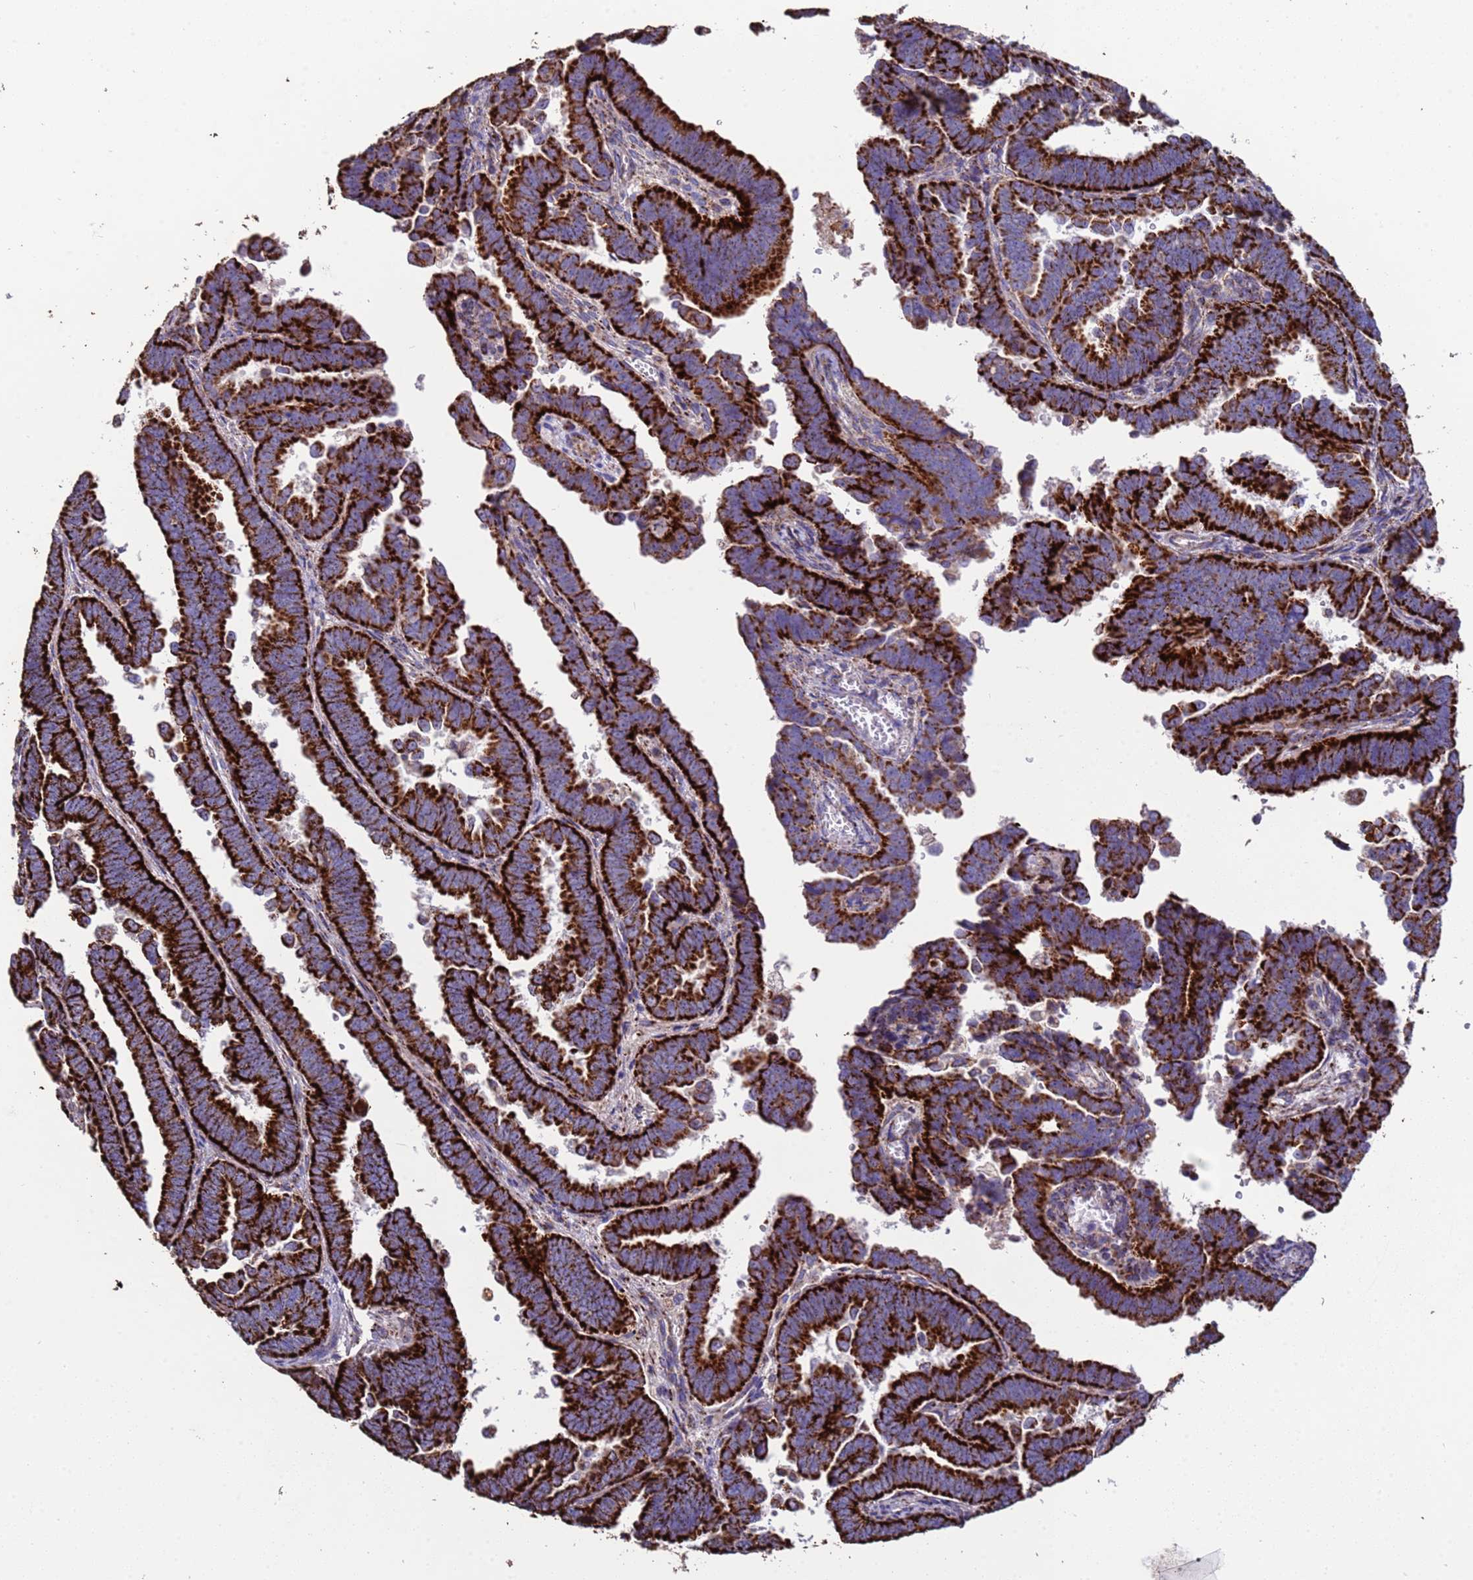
{"staining": {"intensity": "strong", "quantity": ">75%", "location": "cytoplasmic/membranous"}, "tissue": "endometrial cancer", "cell_type": "Tumor cells", "image_type": "cancer", "snomed": [{"axis": "morphology", "description": "Adenocarcinoma, NOS"}, {"axis": "topography", "description": "Endometrium"}], "caption": "High-power microscopy captured an IHC micrograph of endometrial adenocarcinoma, revealing strong cytoplasmic/membranous staining in approximately >75% of tumor cells. The staining was performed using DAB (3,3'-diaminobenzidine), with brown indicating positive protein expression. Nuclei are stained blue with hematoxylin.", "gene": "ZNFX1", "patient": {"sex": "female", "age": 75}}